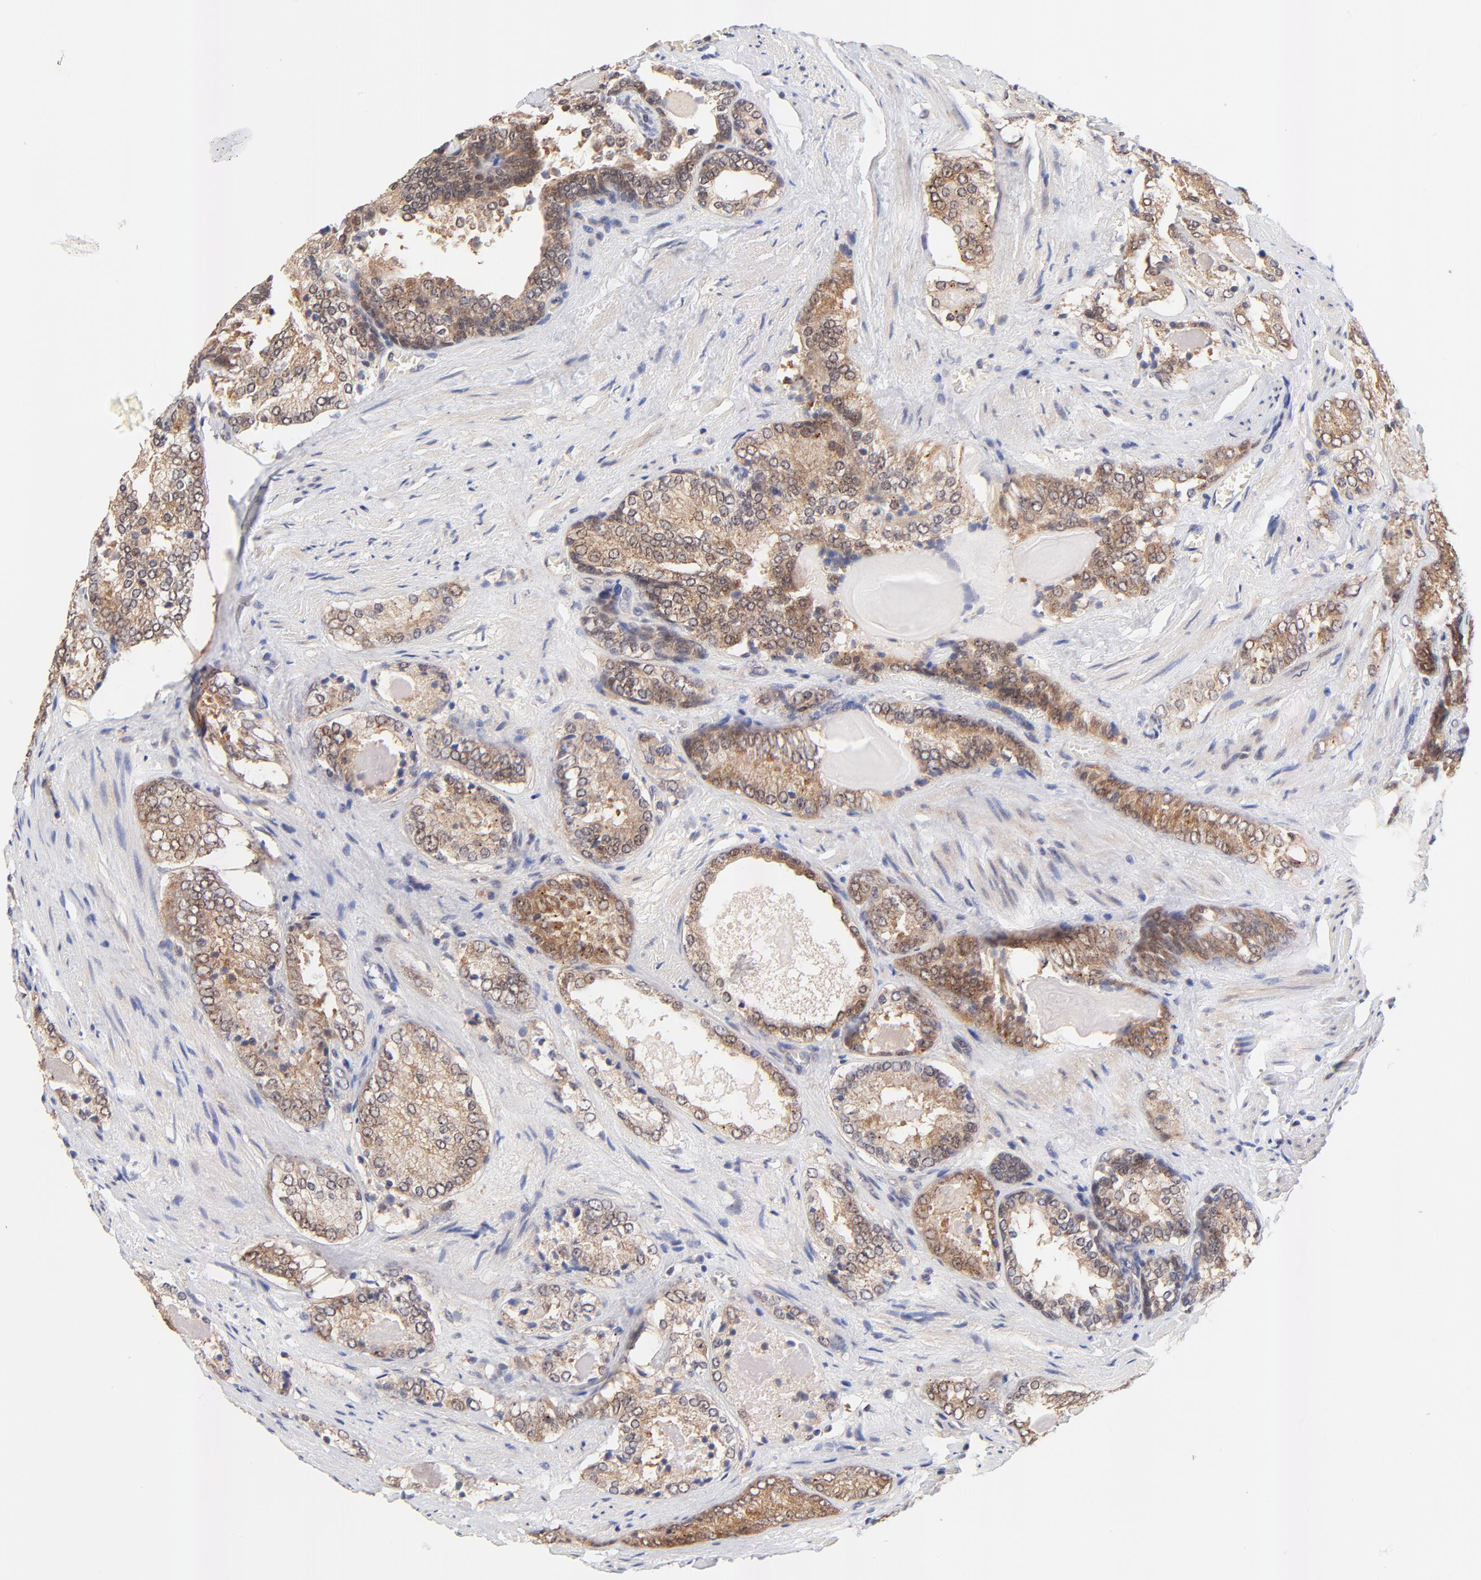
{"staining": {"intensity": "moderate", "quantity": ">75%", "location": "cytoplasmic/membranous,nuclear"}, "tissue": "prostate cancer", "cell_type": "Tumor cells", "image_type": "cancer", "snomed": [{"axis": "morphology", "description": "Adenocarcinoma, Medium grade"}, {"axis": "topography", "description": "Prostate"}], "caption": "Immunohistochemical staining of prostate adenocarcinoma (medium-grade) shows medium levels of moderate cytoplasmic/membranous and nuclear protein positivity in about >75% of tumor cells.", "gene": "TXNL1", "patient": {"sex": "male", "age": 60}}